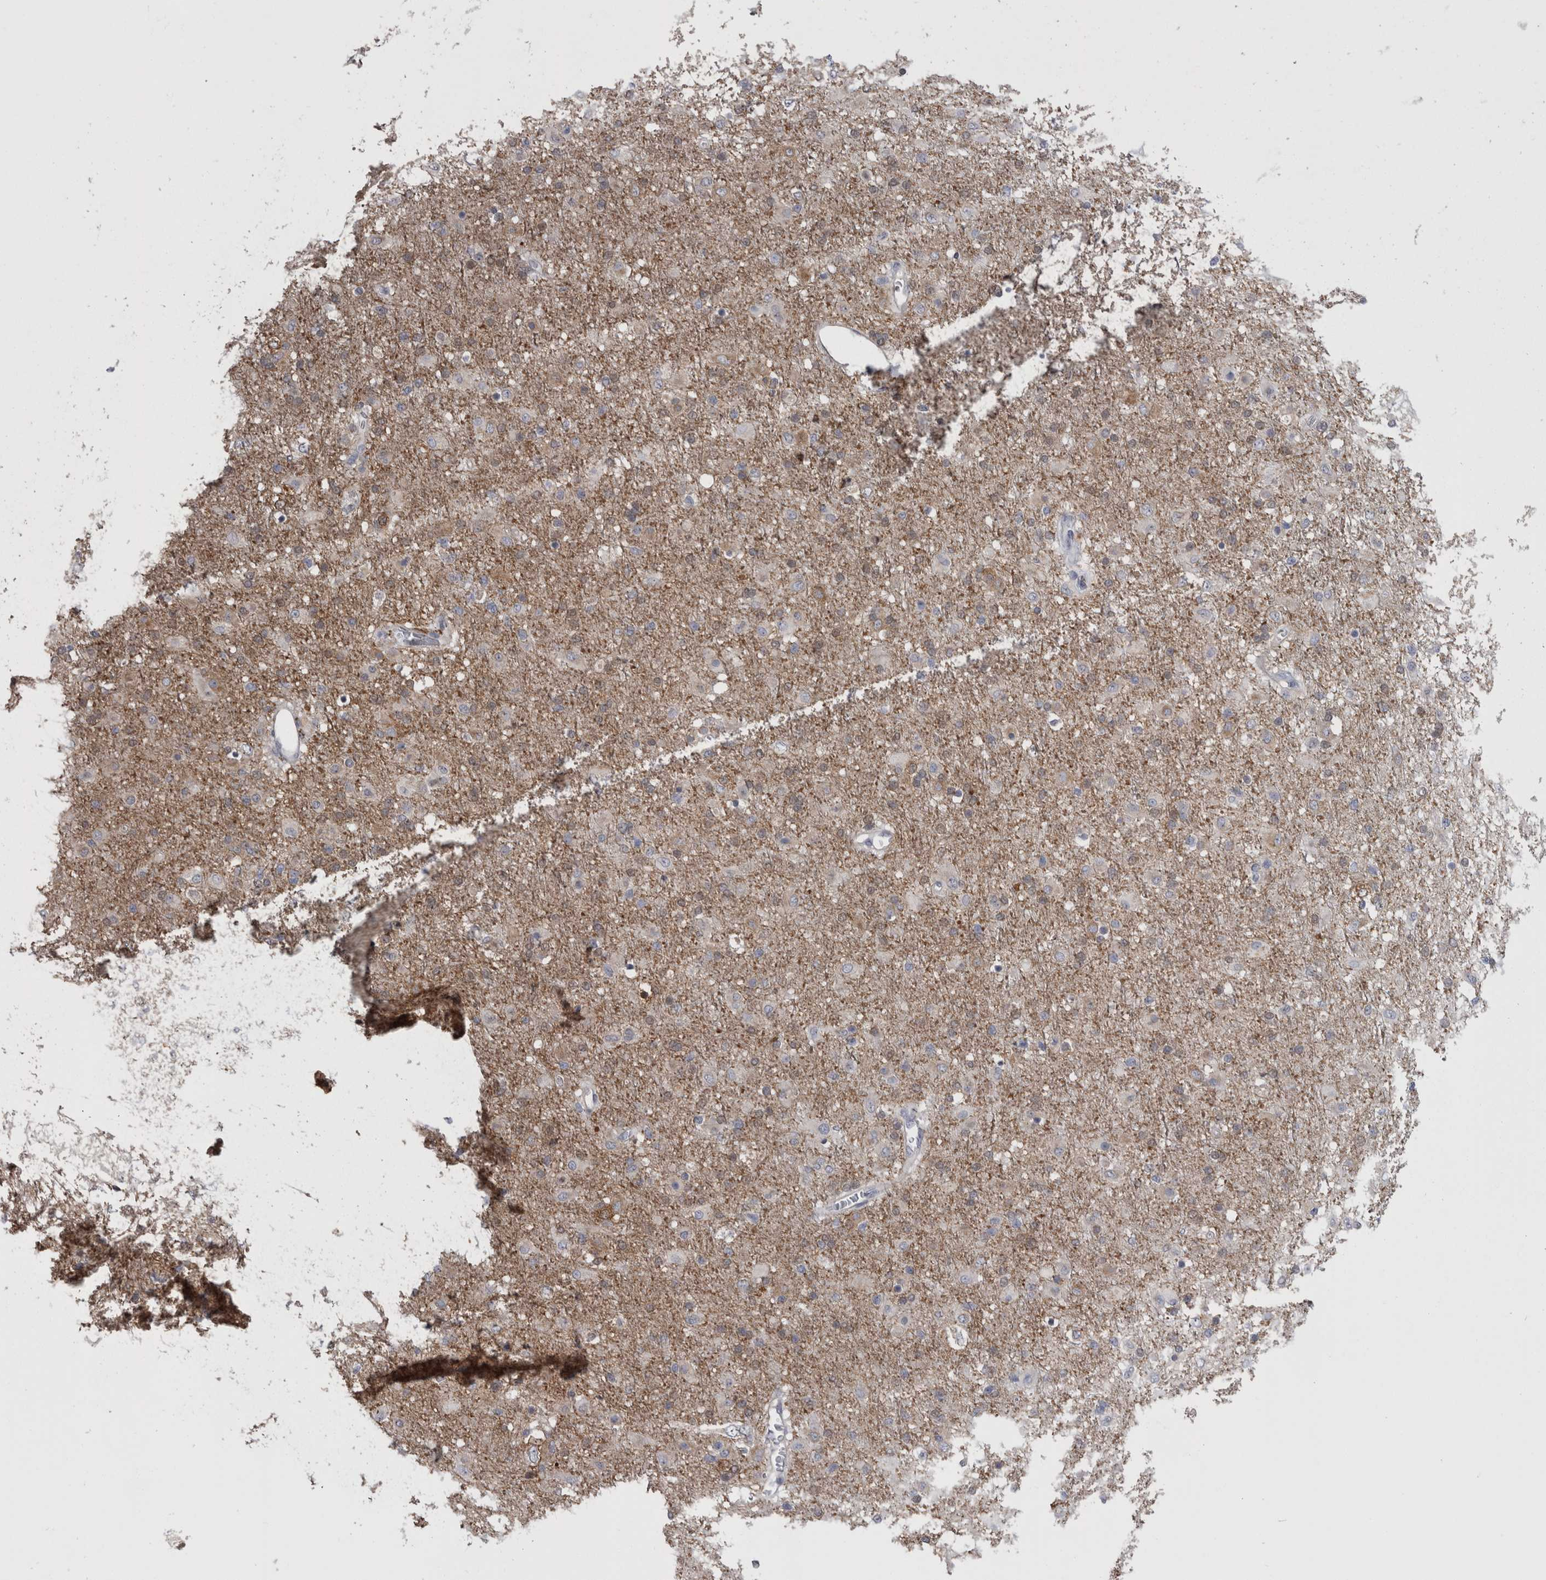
{"staining": {"intensity": "negative", "quantity": "none", "location": "none"}, "tissue": "glioma", "cell_type": "Tumor cells", "image_type": "cancer", "snomed": [{"axis": "morphology", "description": "Glioma, malignant, Low grade"}, {"axis": "topography", "description": "Brain"}], "caption": "This is an immunohistochemistry photomicrograph of human malignant low-grade glioma. There is no staining in tumor cells.", "gene": "ACOT7", "patient": {"sex": "male", "age": 65}}